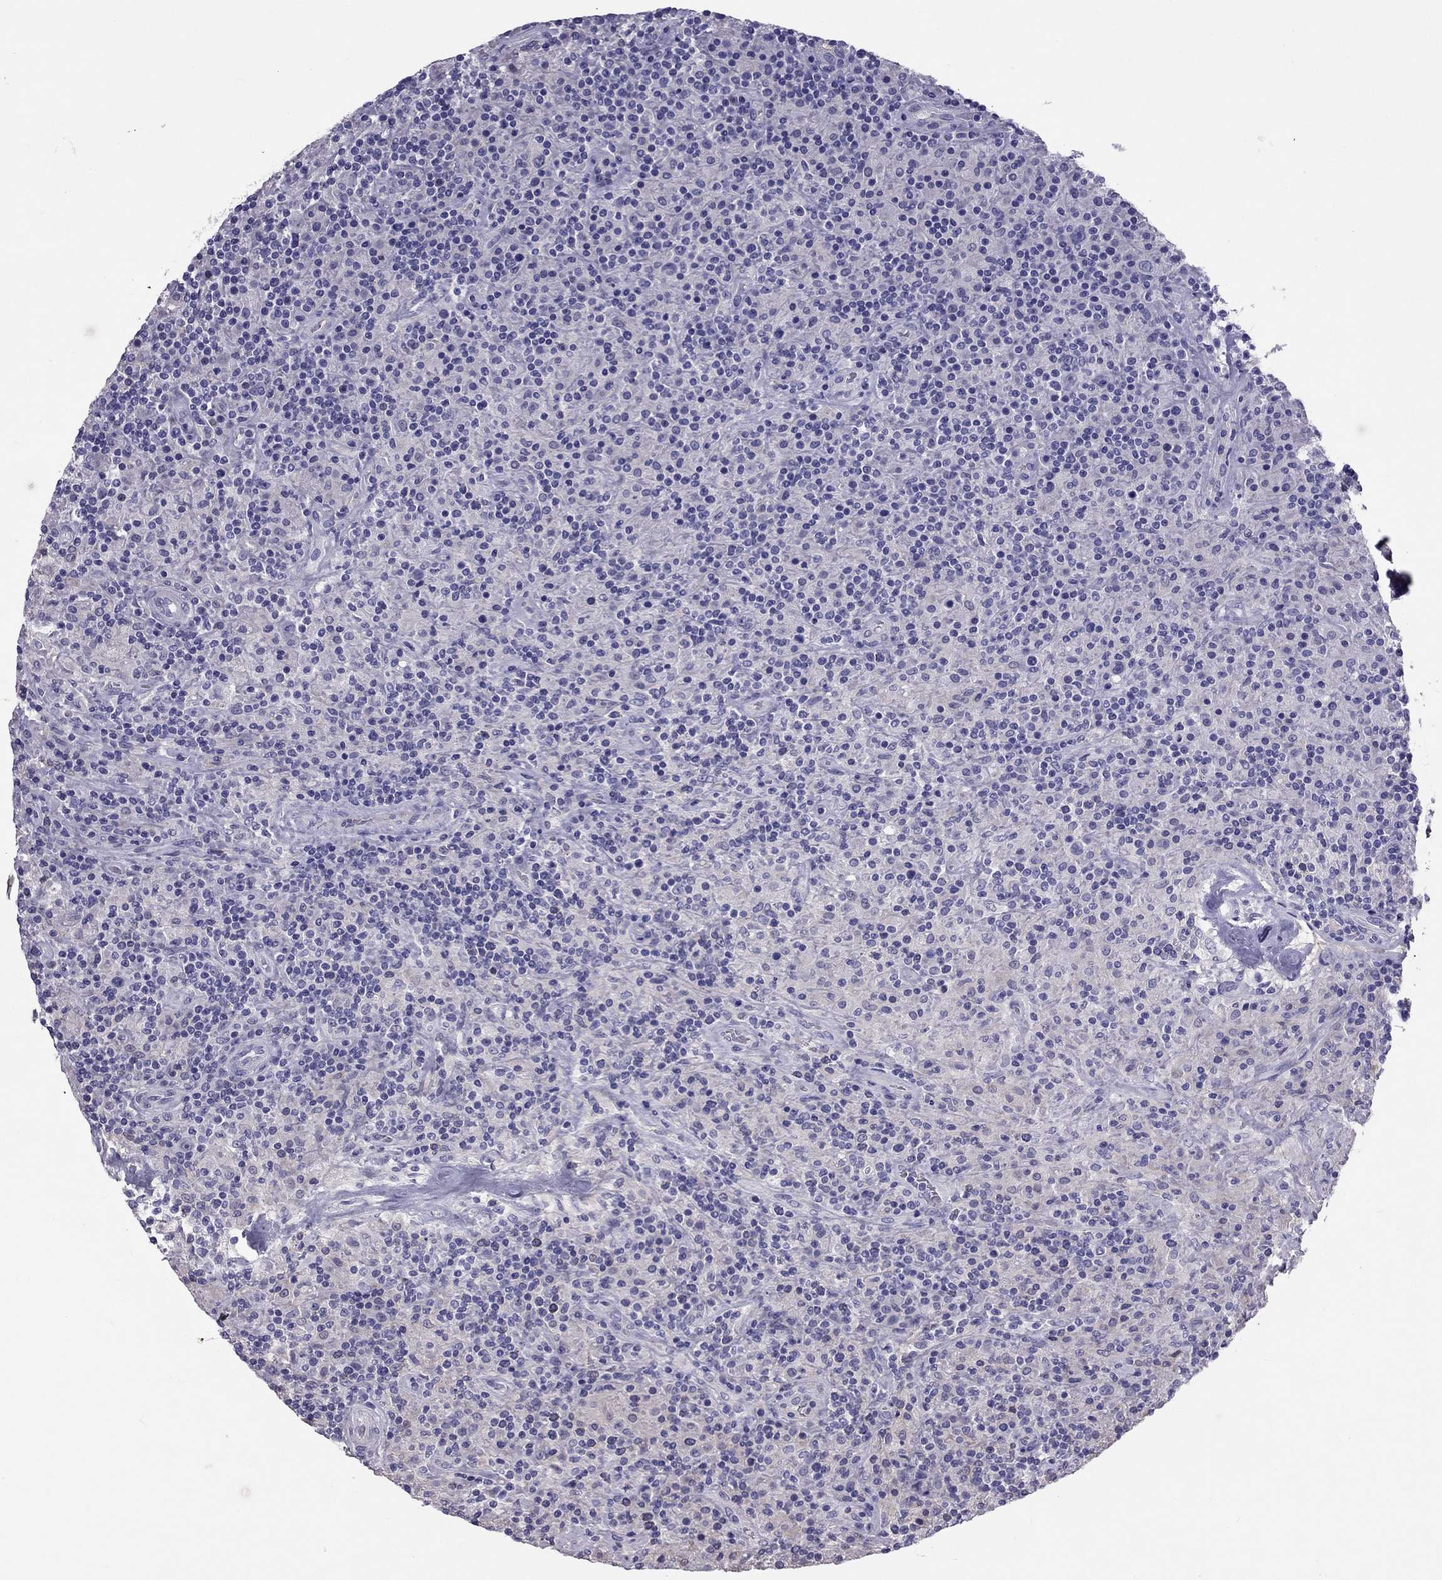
{"staining": {"intensity": "negative", "quantity": "none", "location": "none"}, "tissue": "lymphoma", "cell_type": "Tumor cells", "image_type": "cancer", "snomed": [{"axis": "morphology", "description": "Hodgkin's disease, NOS"}, {"axis": "topography", "description": "Lymph node"}], "caption": "The image displays no staining of tumor cells in Hodgkin's disease. The staining was performed using DAB to visualize the protein expression in brown, while the nuclei were stained in blue with hematoxylin (Magnification: 20x).", "gene": "TBC1D21", "patient": {"sex": "male", "age": 70}}